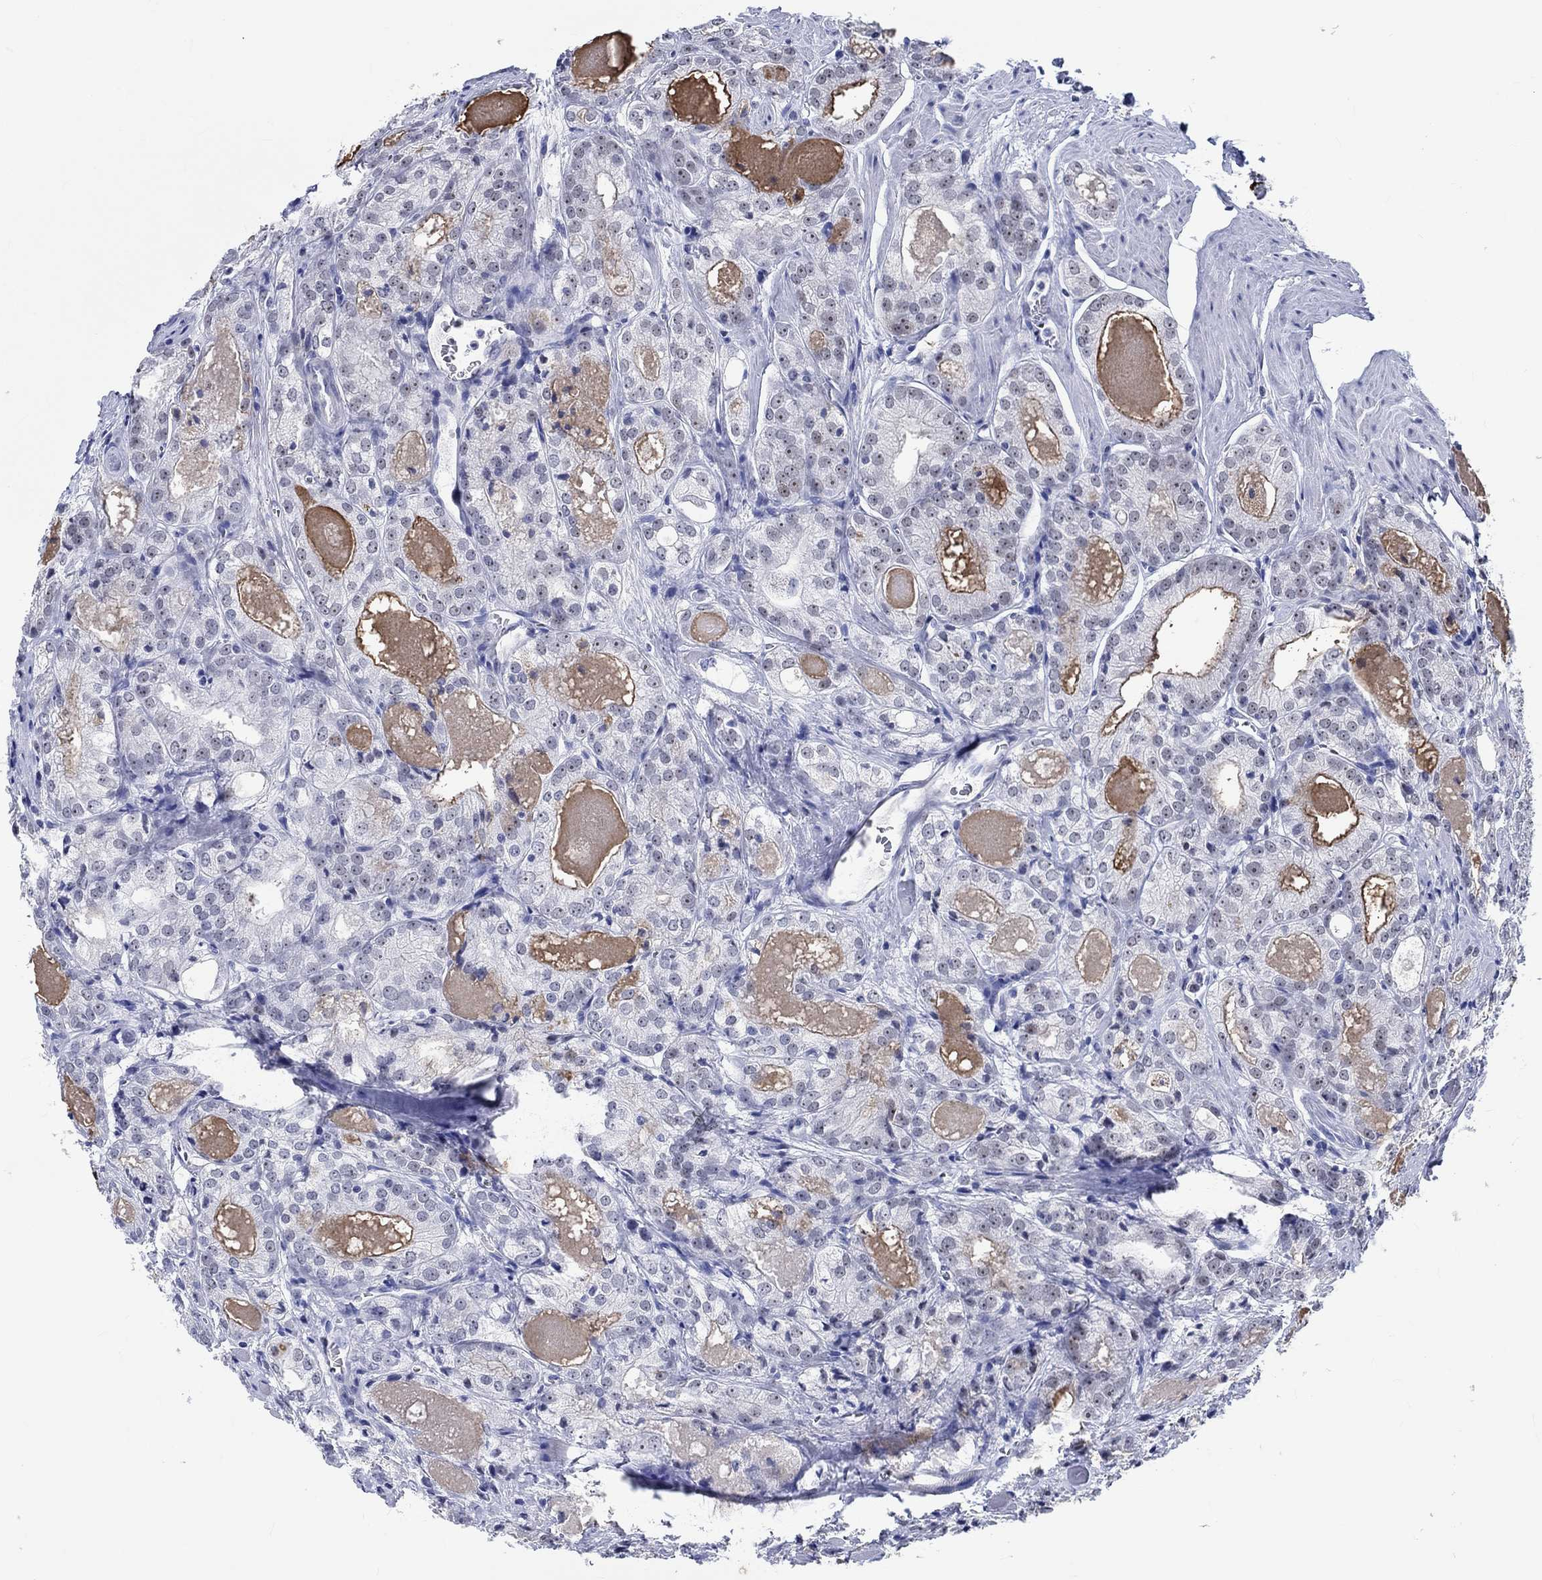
{"staining": {"intensity": "moderate", "quantity": "<25%", "location": "cytoplasmic/membranous"}, "tissue": "prostate cancer", "cell_type": "Tumor cells", "image_type": "cancer", "snomed": [{"axis": "morphology", "description": "Adenocarcinoma, NOS"}, {"axis": "morphology", "description": "Adenocarcinoma, High grade"}, {"axis": "topography", "description": "Prostate"}], "caption": "Immunohistochemistry of adenocarcinoma (prostate) exhibits low levels of moderate cytoplasmic/membranous staining in approximately <25% of tumor cells.", "gene": "ZNF446", "patient": {"sex": "male", "age": 70}}